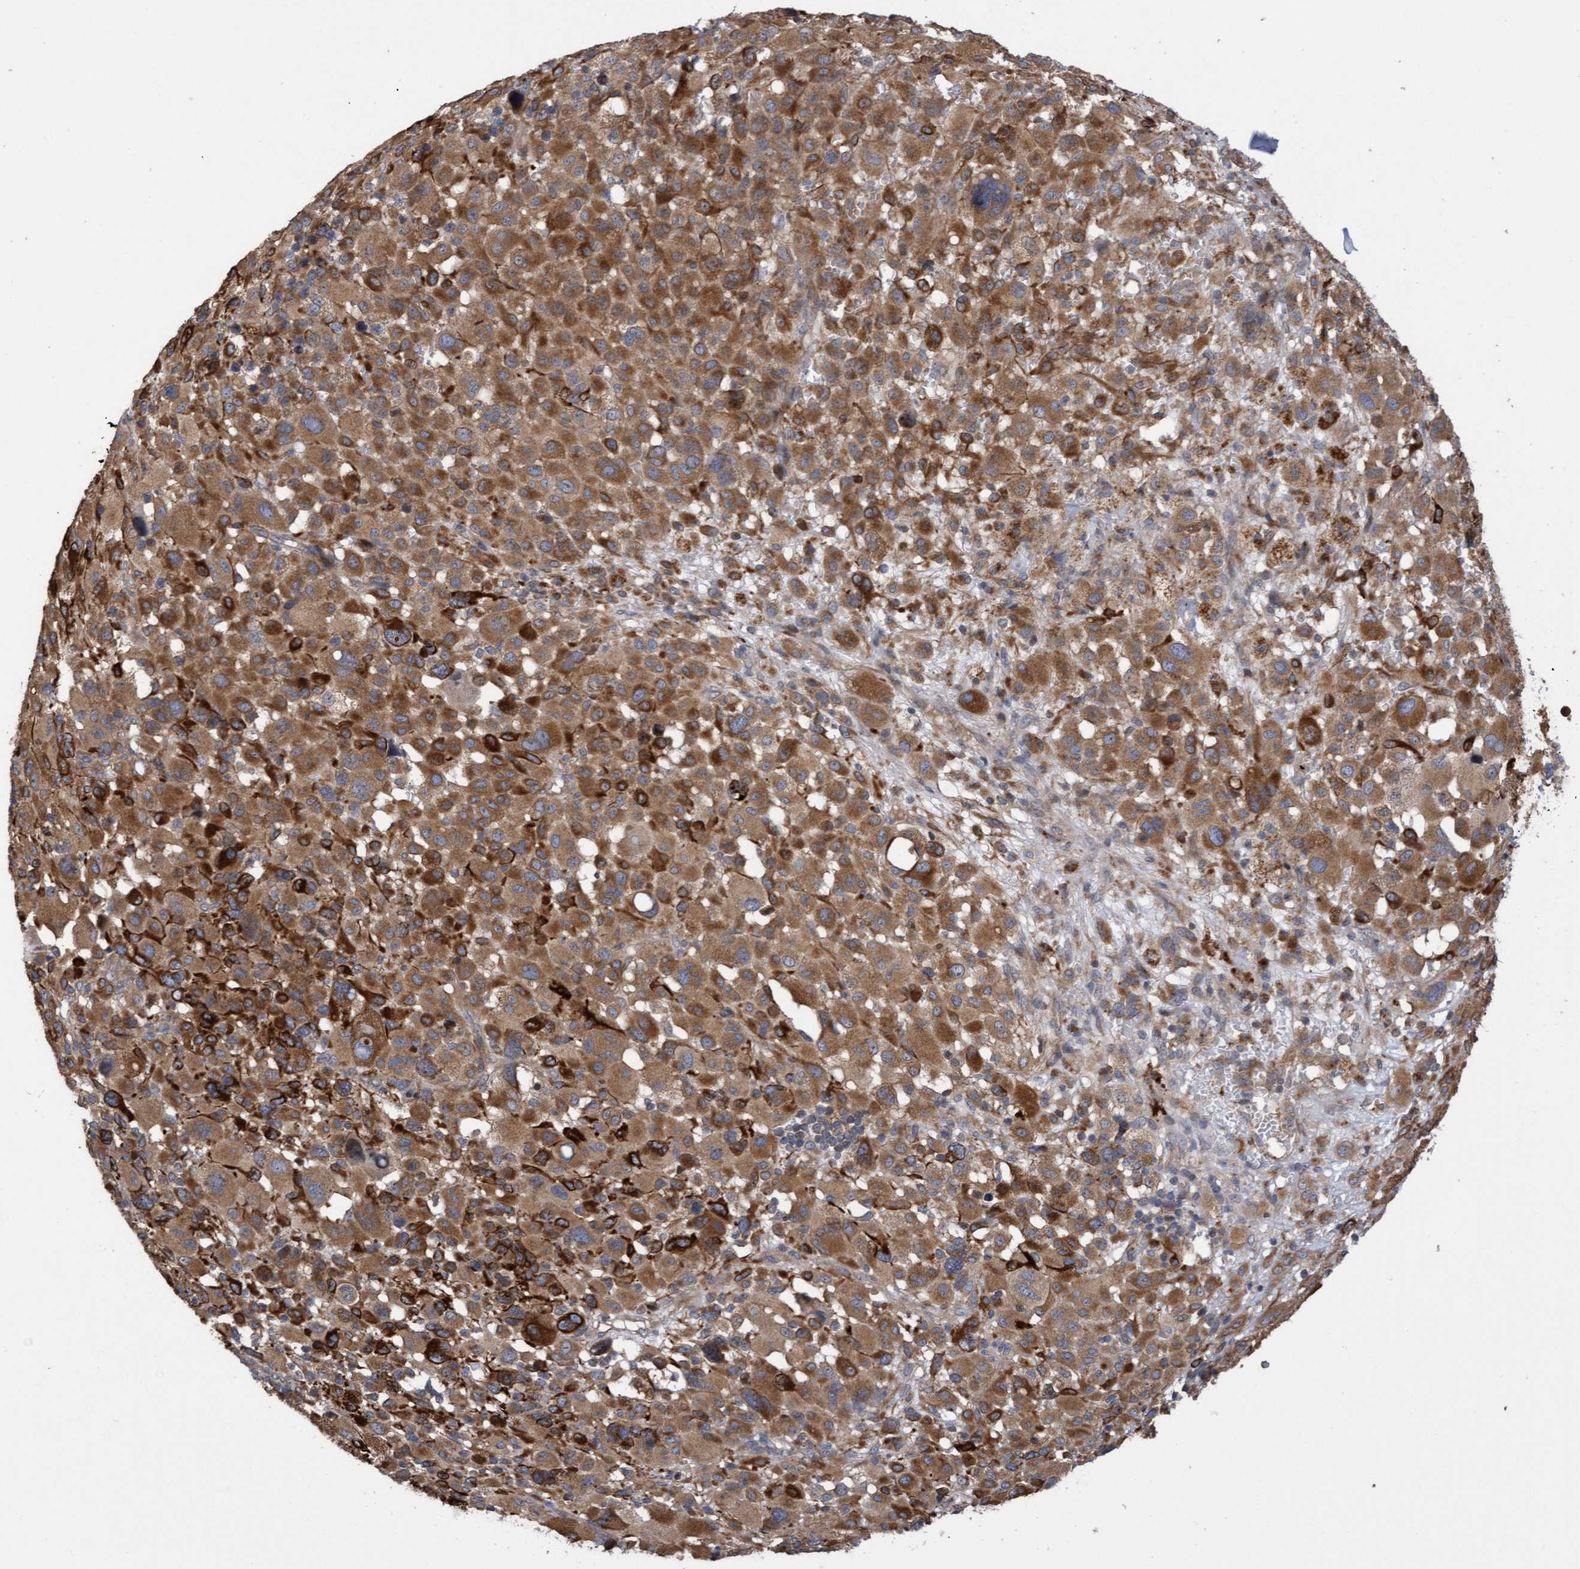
{"staining": {"intensity": "strong", "quantity": ">75%", "location": "cytoplasmic/membranous"}, "tissue": "melanoma", "cell_type": "Tumor cells", "image_type": "cancer", "snomed": [{"axis": "morphology", "description": "Malignant melanoma, Metastatic site"}, {"axis": "topography", "description": "Skin"}], "caption": "Tumor cells show high levels of strong cytoplasmic/membranous staining in about >75% of cells in melanoma.", "gene": "ELP5", "patient": {"sex": "female", "age": 74}}